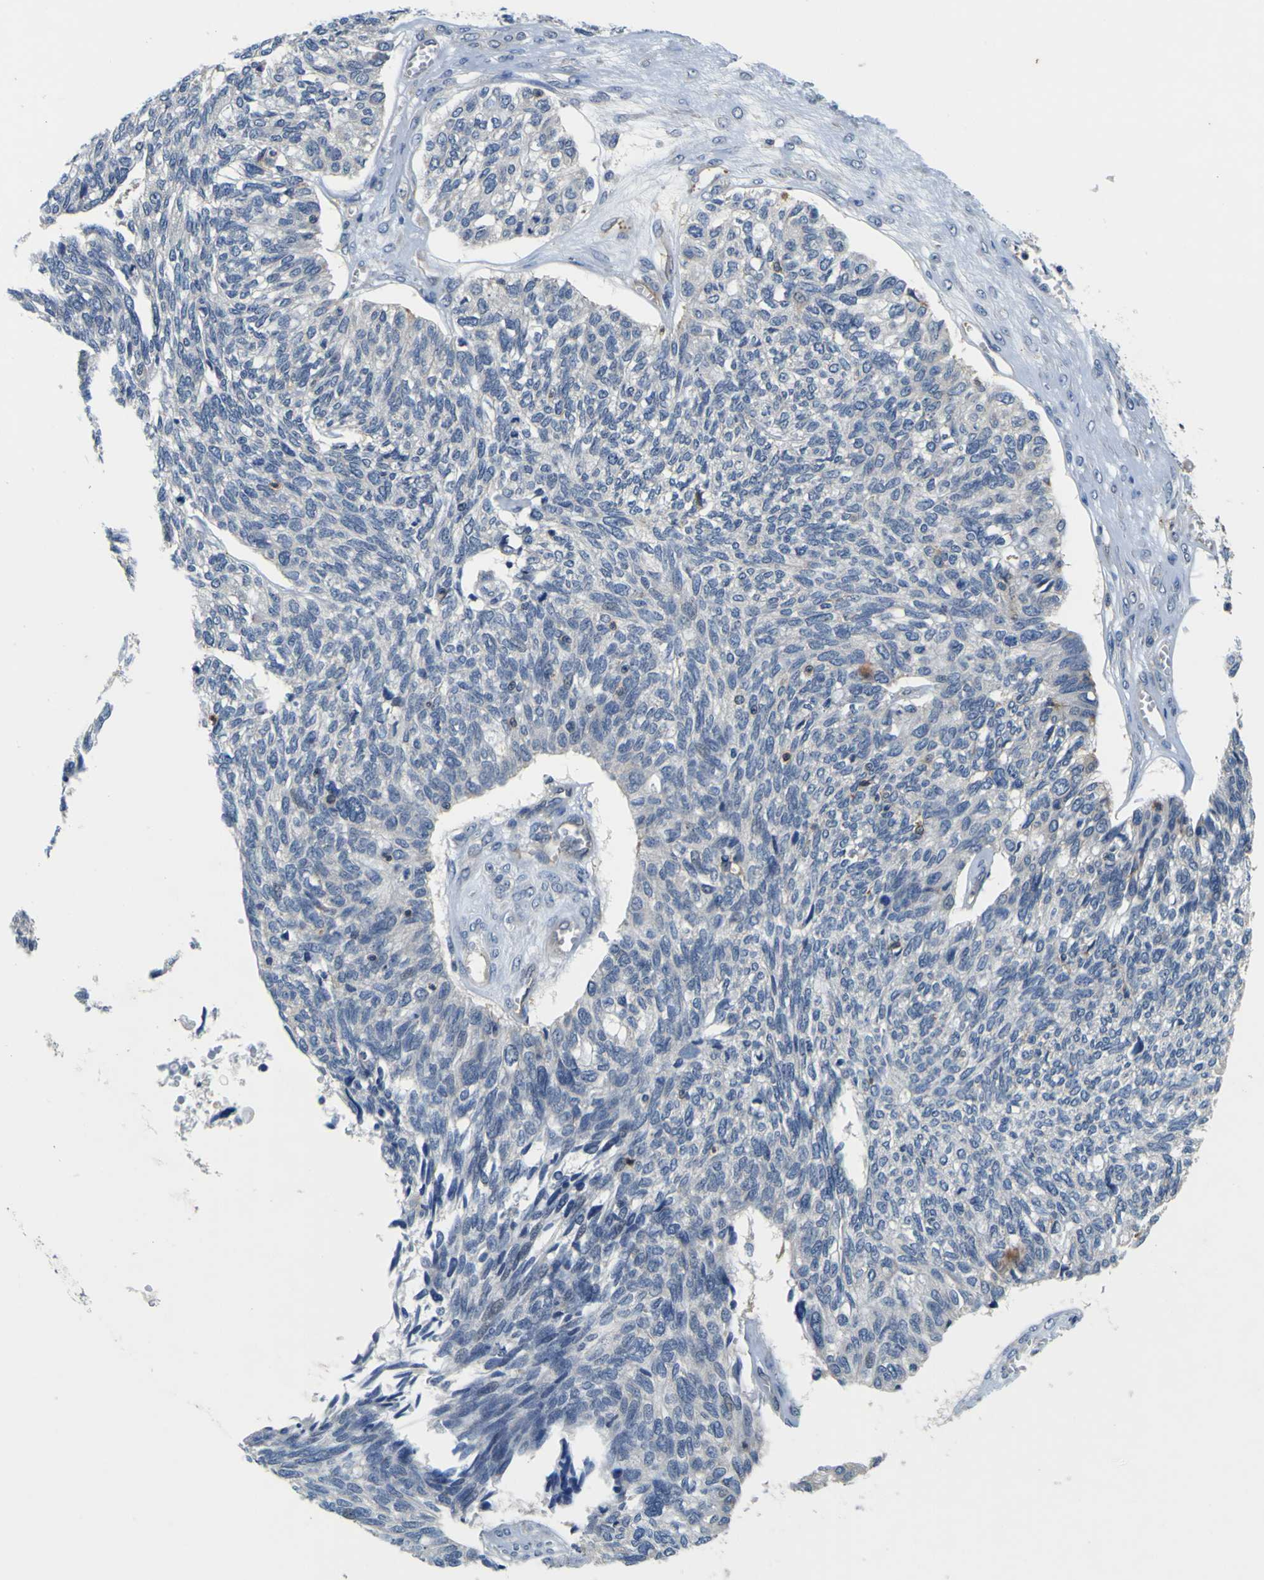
{"staining": {"intensity": "weak", "quantity": "<25%", "location": "cytoplasmic/membranous"}, "tissue": "ovarian cancer", "cell_type": "Tumor cells", "image_type": "cancer", "snomed": [{"axis": "morphology", "description": "Cystadenocarcinoma, serous, NOS"}, {"axis": "topography", "description": "Ovary"}], "caption": "A high-resolution histopathology image shows immunohistochemistry staining of ovarian serous cystadenocarcinoma, which exhibits no significant positivity in tumor cells.", "gene": "TNIK", "patient": {"sex": "female", "age": 79}}